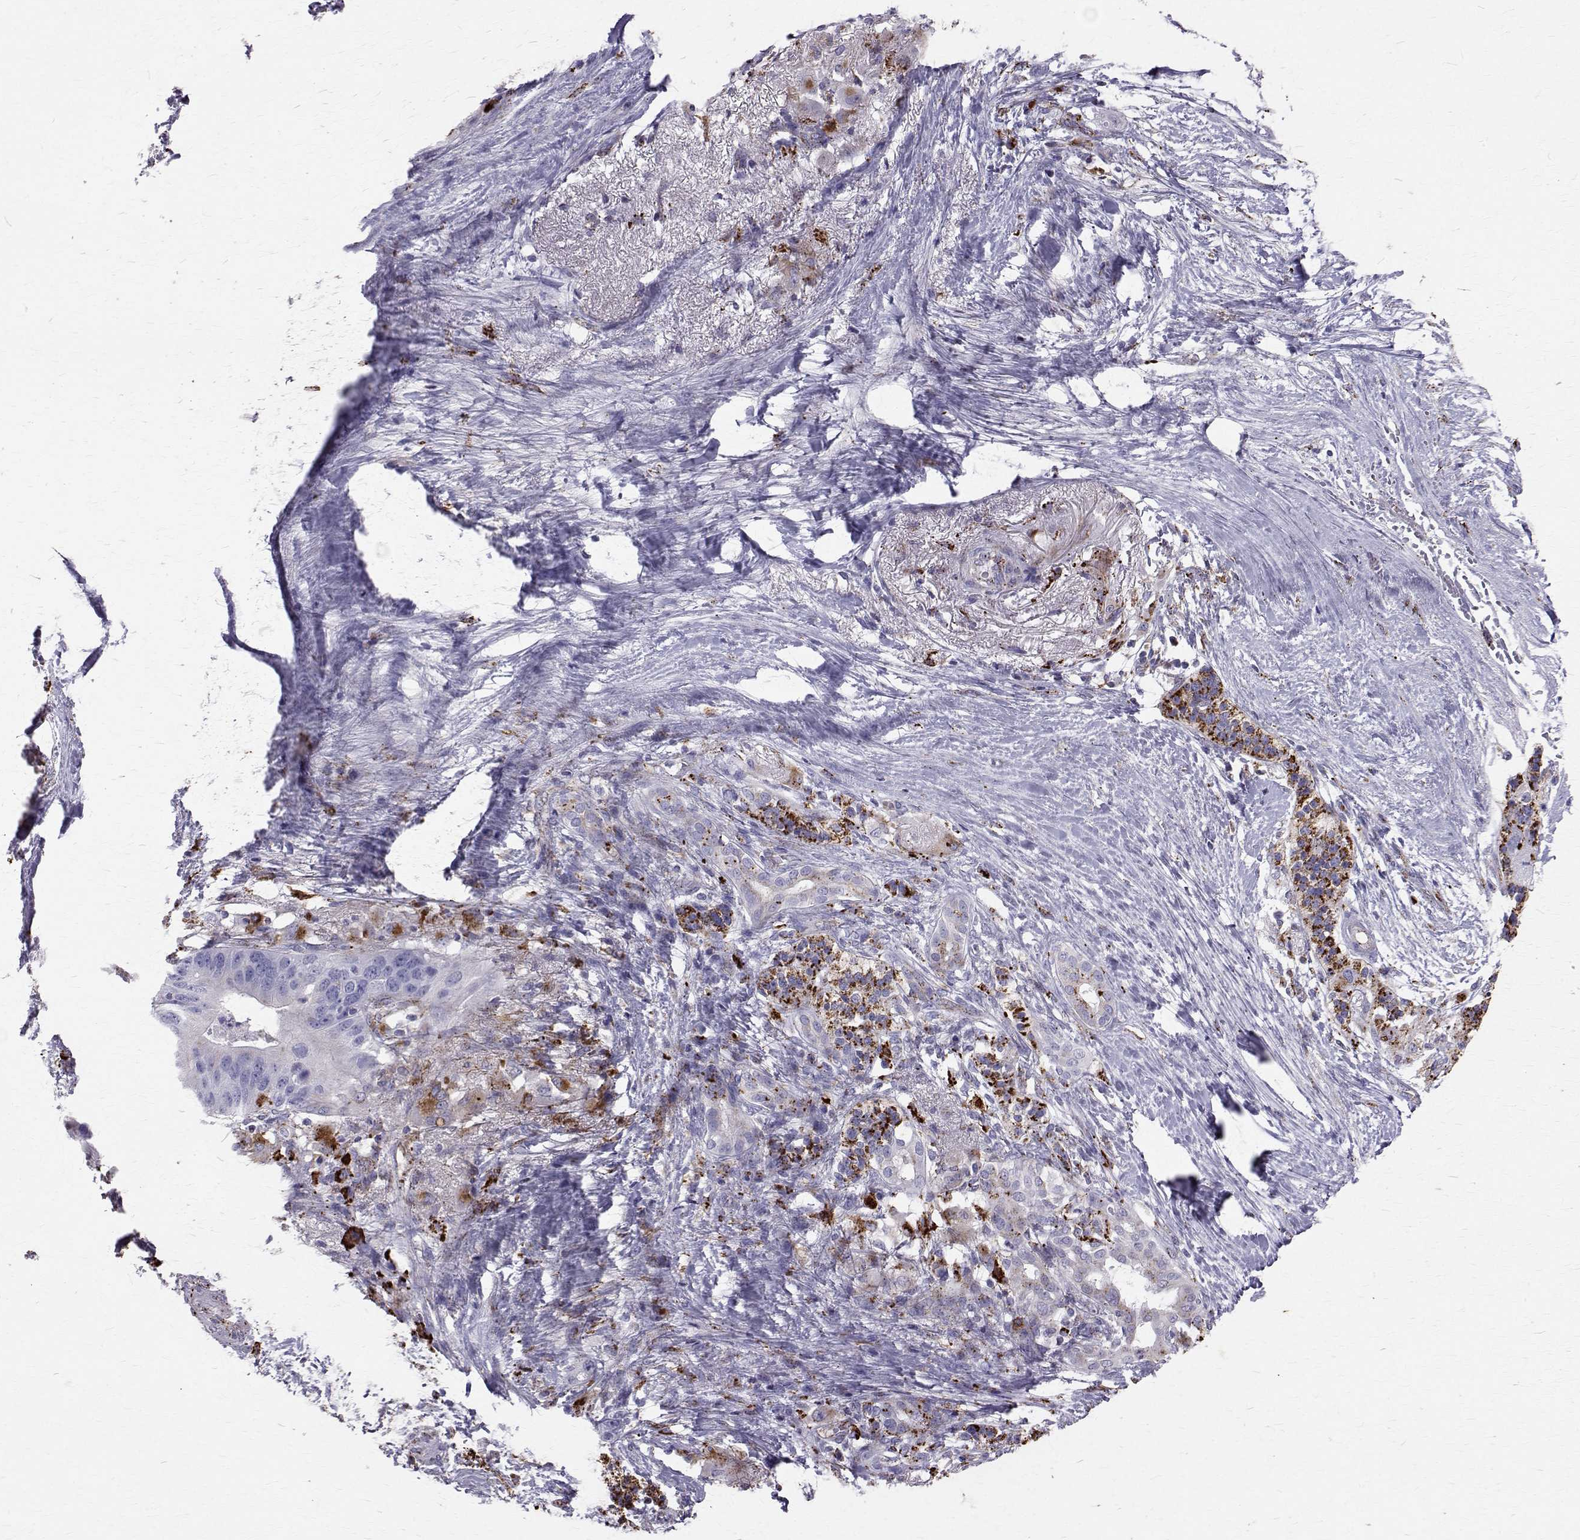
{"staining": {"intensity": "negative", "quantity": "none", "location": "none"}, "tissue": "pancreatic cancer", "cell_type": "Tumor cells", "image_type": "cancer", "snomed": [{"axis": "morphology", "description": "Adenocarcinoma, NOS"}, {"axis": "topography", "description": "Pancreas"}], "caption": "Immunohistochemistry histopathology image of pancreatic cancer stained for a protein (brown), which shows no positivity in tumor cells. (DAB (3,3'-diaminobenzidine) immunohistochemistry visualized using brightfield microscopy, high magnification).", "gene": "TPP1", "patient": {"sex": "female", "age": 72}}